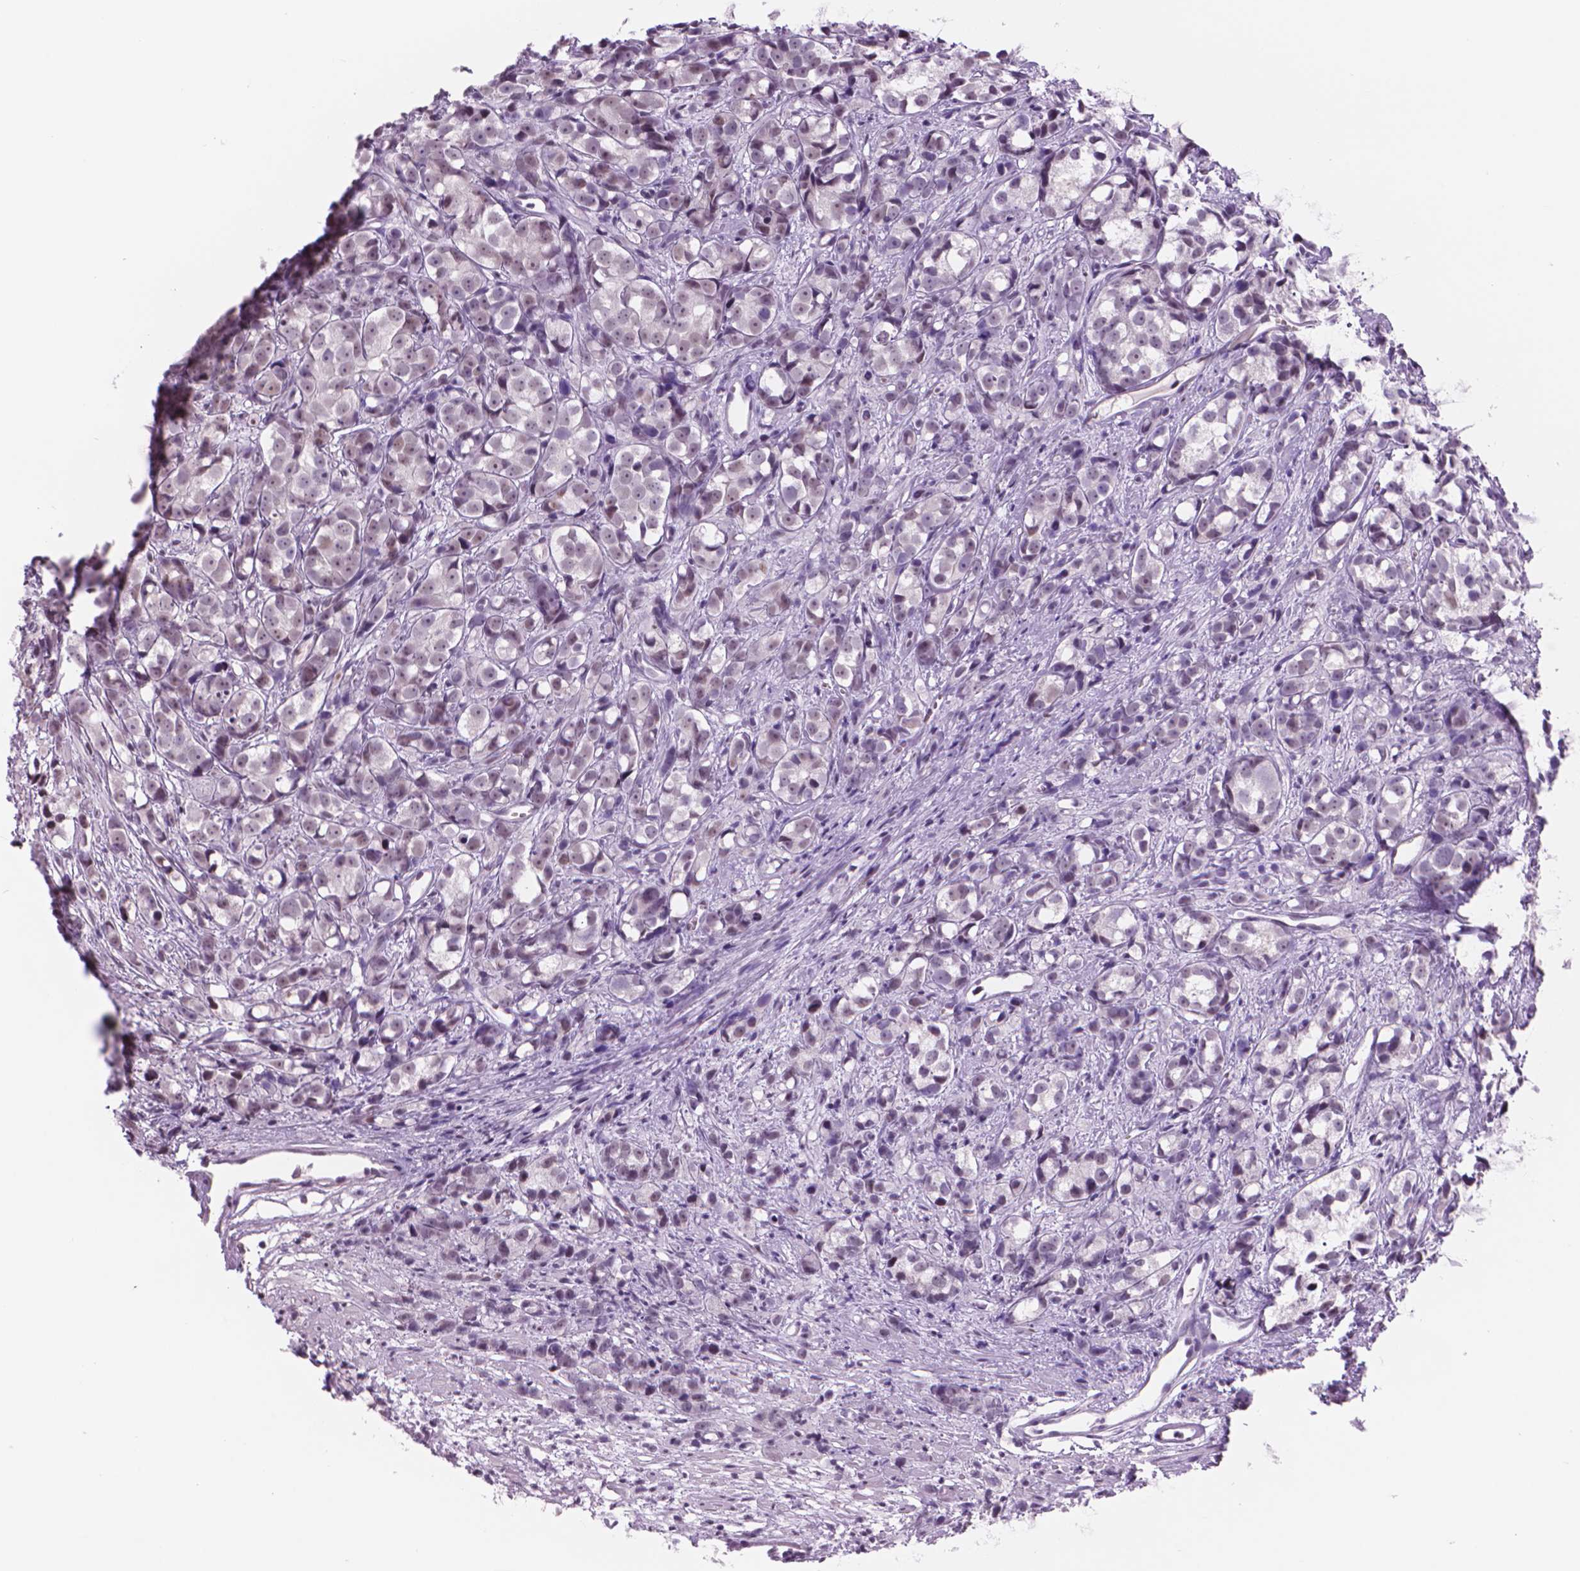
{"staining": {"intensity": "weak", "quantity": "<25%", "location": "nuclear"}, "tissue": "prostate cancer", "cell_type": "Tumor cells", "image_type": "cancer", "snomed": [{"axis": "morphology", "description": "Adenocarcinoma, High grade"}, {"axis": "topography", "description": "Prostate"}], "caption": "Prostate cancer was stained to show a protein in brown. There is no significant positivity in tumor cells.", "gene": "POLR3D", "patient": {"sex": "male", "age": 77}}